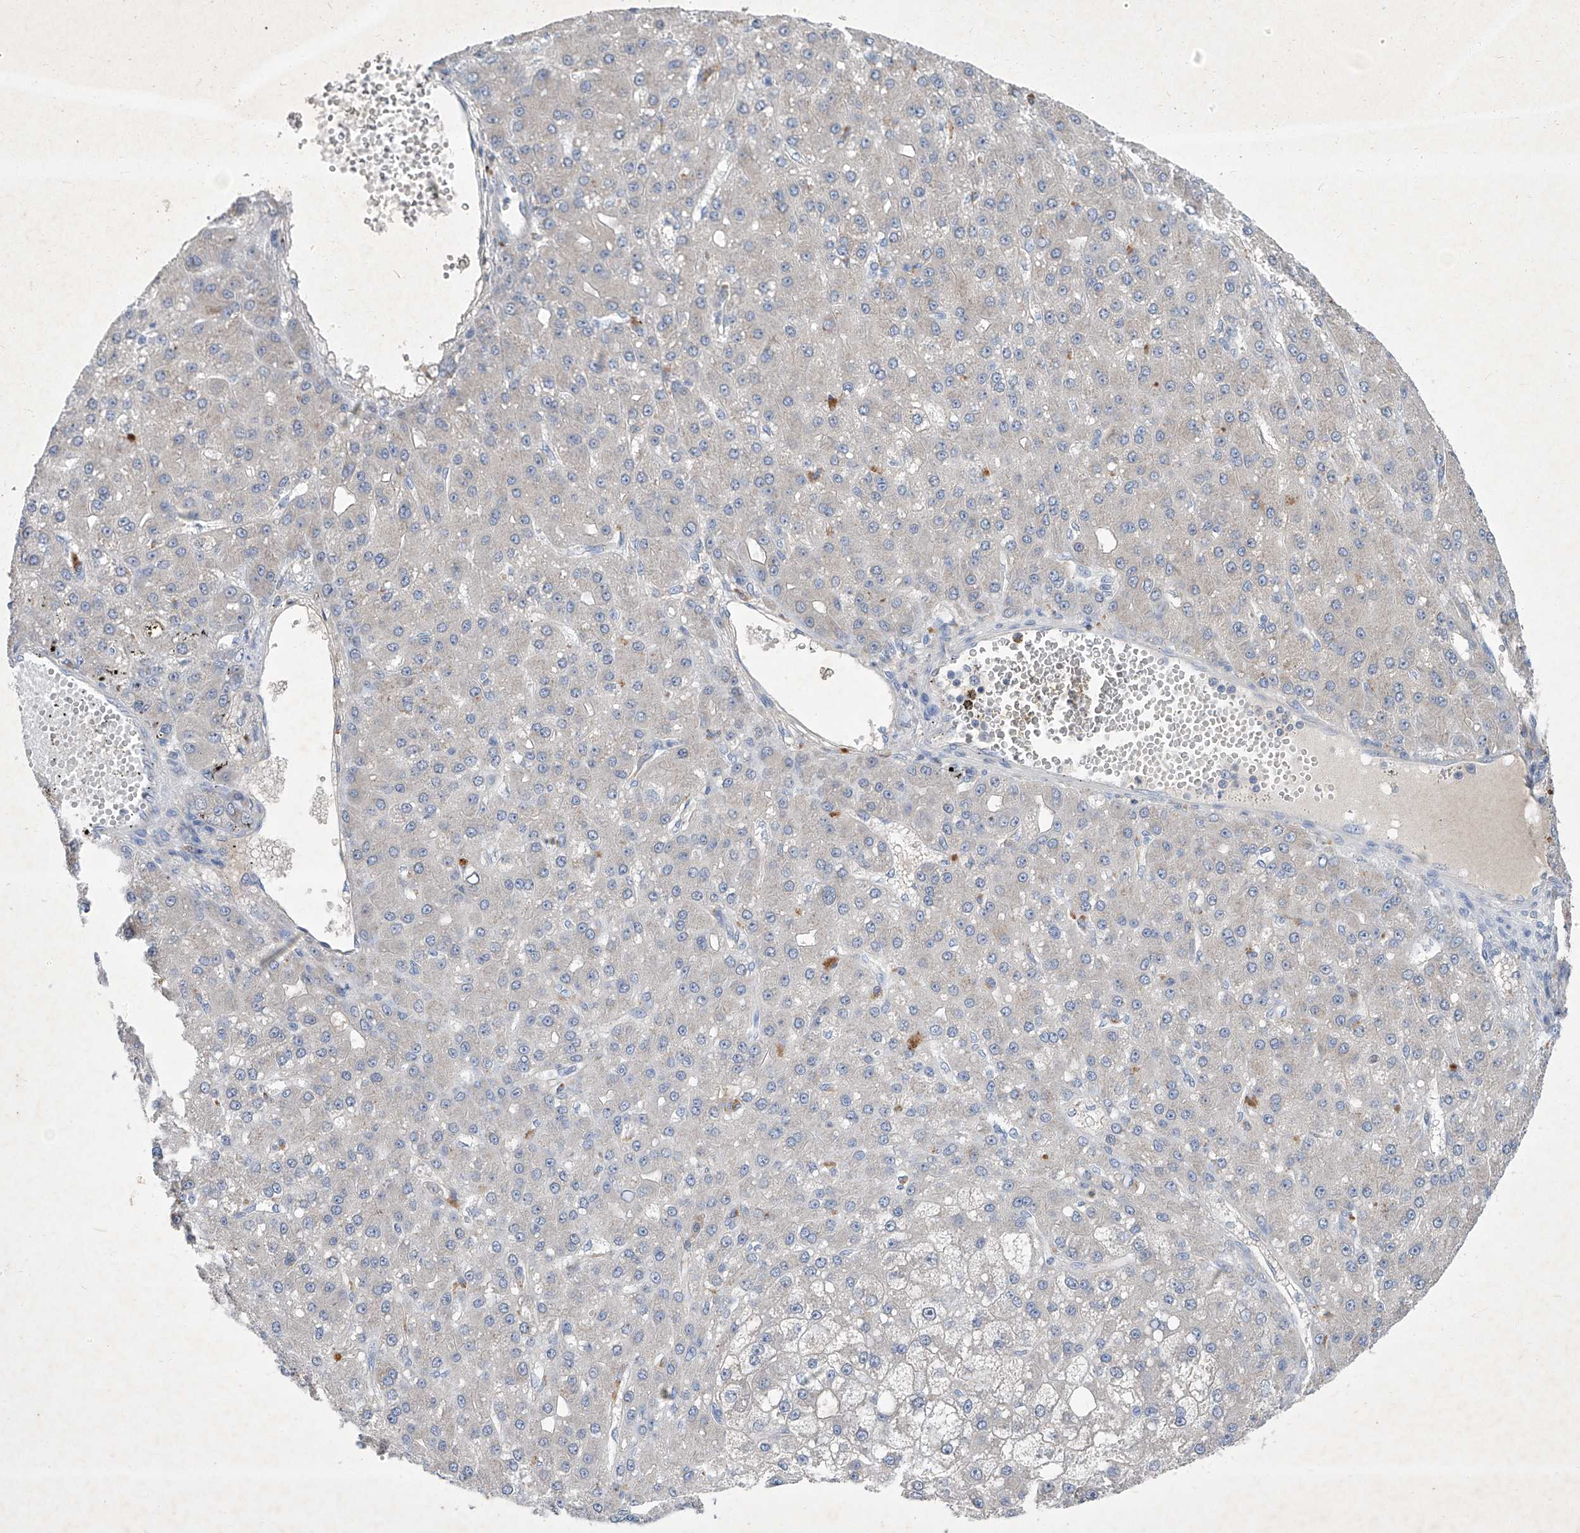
{"staining": {"intensity": "negative", "quantity": "none", "location": "none"}, "tissue": "liver cancer", "cell_type": "Tumor cells", "image_type": "cancer", "snomed": [{"axis": "morphology", "description": "Carcinoma, Hepatocellular, NOS"}, {"axis": "topography", "description": "Liver"}], "caption": "This is an immunohistochemistry (IHC) photomicrograph of human hepatocellular carcinoma (liver). There is no positivity in tumor cells.", "gene": "SBK2", "patient": {"sex": "male", "age": 67}}